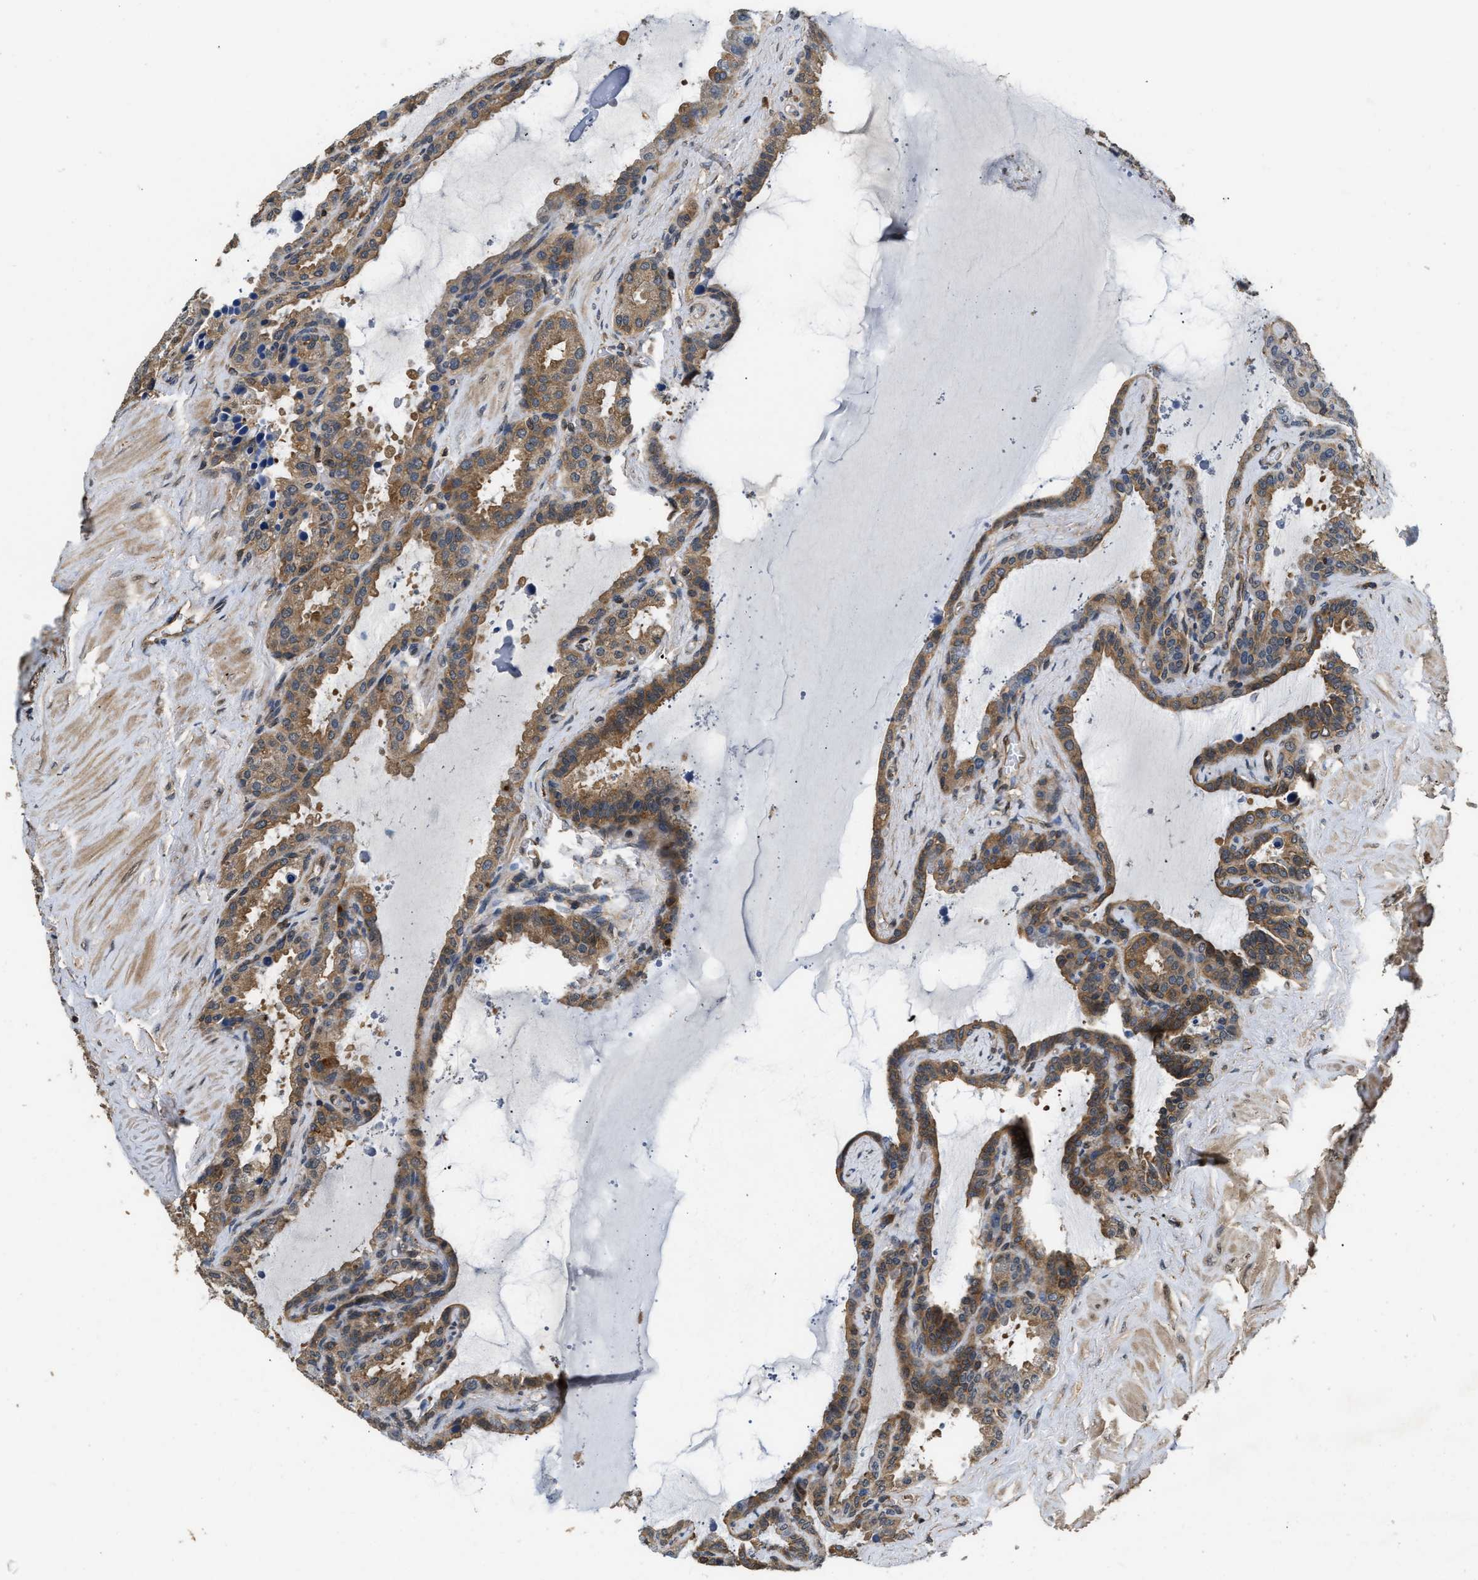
{"staining": {"intensity": "moderate", "quantity": ">75%", "location": "cytoplasmic/membranous"}, "tissue": "seminal vesicle", "cell_type": "Glandular cells", "image_type": "normal", "snomed": [{"axis": "morphology", "description": "Normal tissue, NOS"}, {"axis": "topography", "description": "Seminal veicle"}], "caption": "The histopathology image shows a brown stain indicating the presence of a protein in the cytoplasmic/membranous of glandular cells in seminal vesicle. (Brightfield microscopy of DAB IHC at high magnification).", "gene": "DNAJC2", "patient": {"sex": "male", "age": 46}}